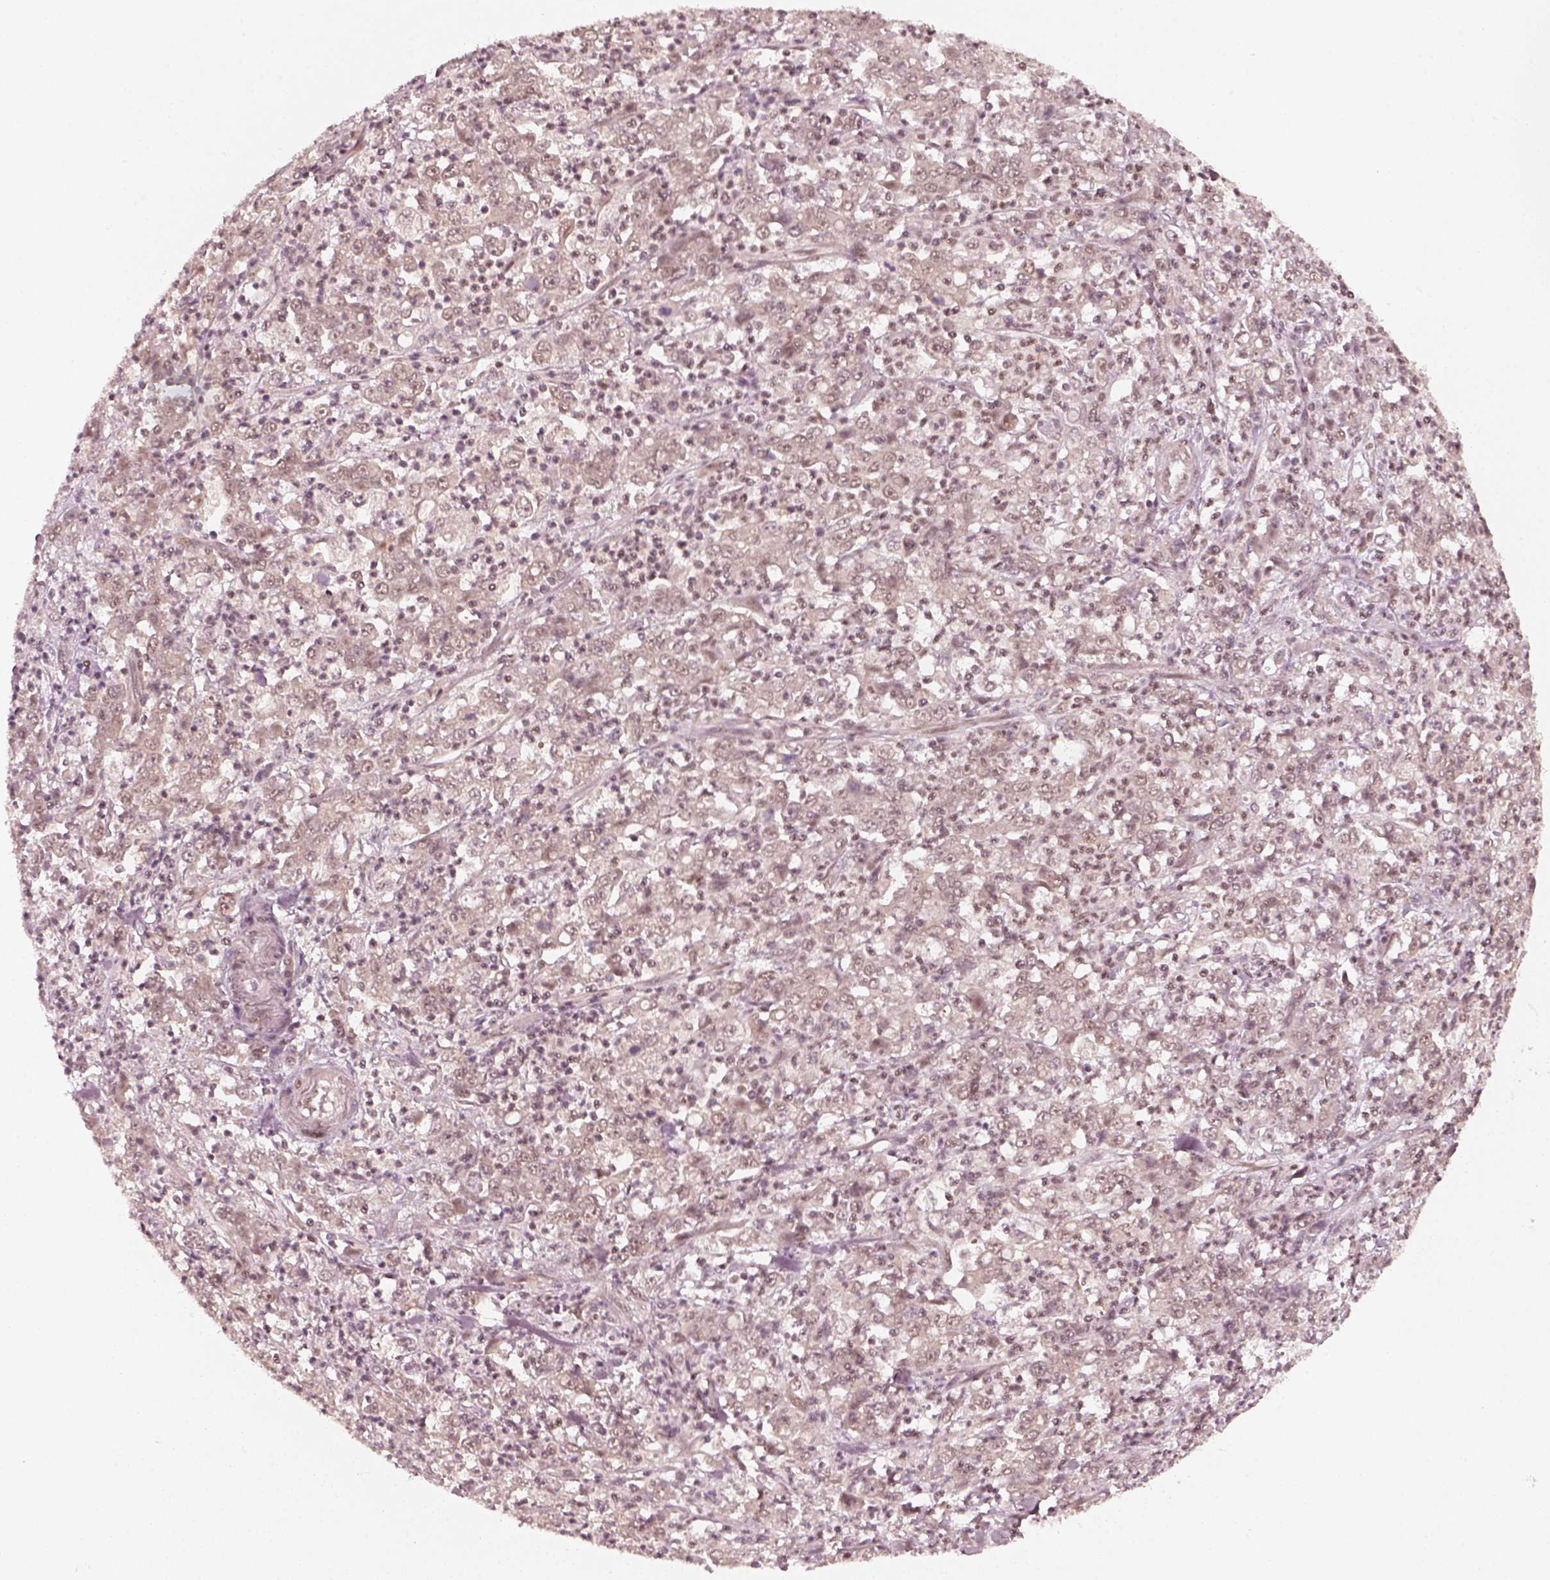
{"staining": {"intensity": "negative", "quantity": "none", "location": "none"}, "tissue": "stomach cancer", "cell_type": "Tumor cells", "image_type": "cancer", "snomed": [{"axis": "morphology", "description": "Adenocarcinoma, NOS"}, {"axis": "topography", "description": "Stomach, lower"}], "caption": "Tumor cells show no significant protein positivity in stomach cancer (adenocarcinoma). (DAB (3,3'-diaminobenzidine) immunohistochemistry, high magnification).", "gene": "GMEB2", "patient": {"sex": "female", "age": 71}}